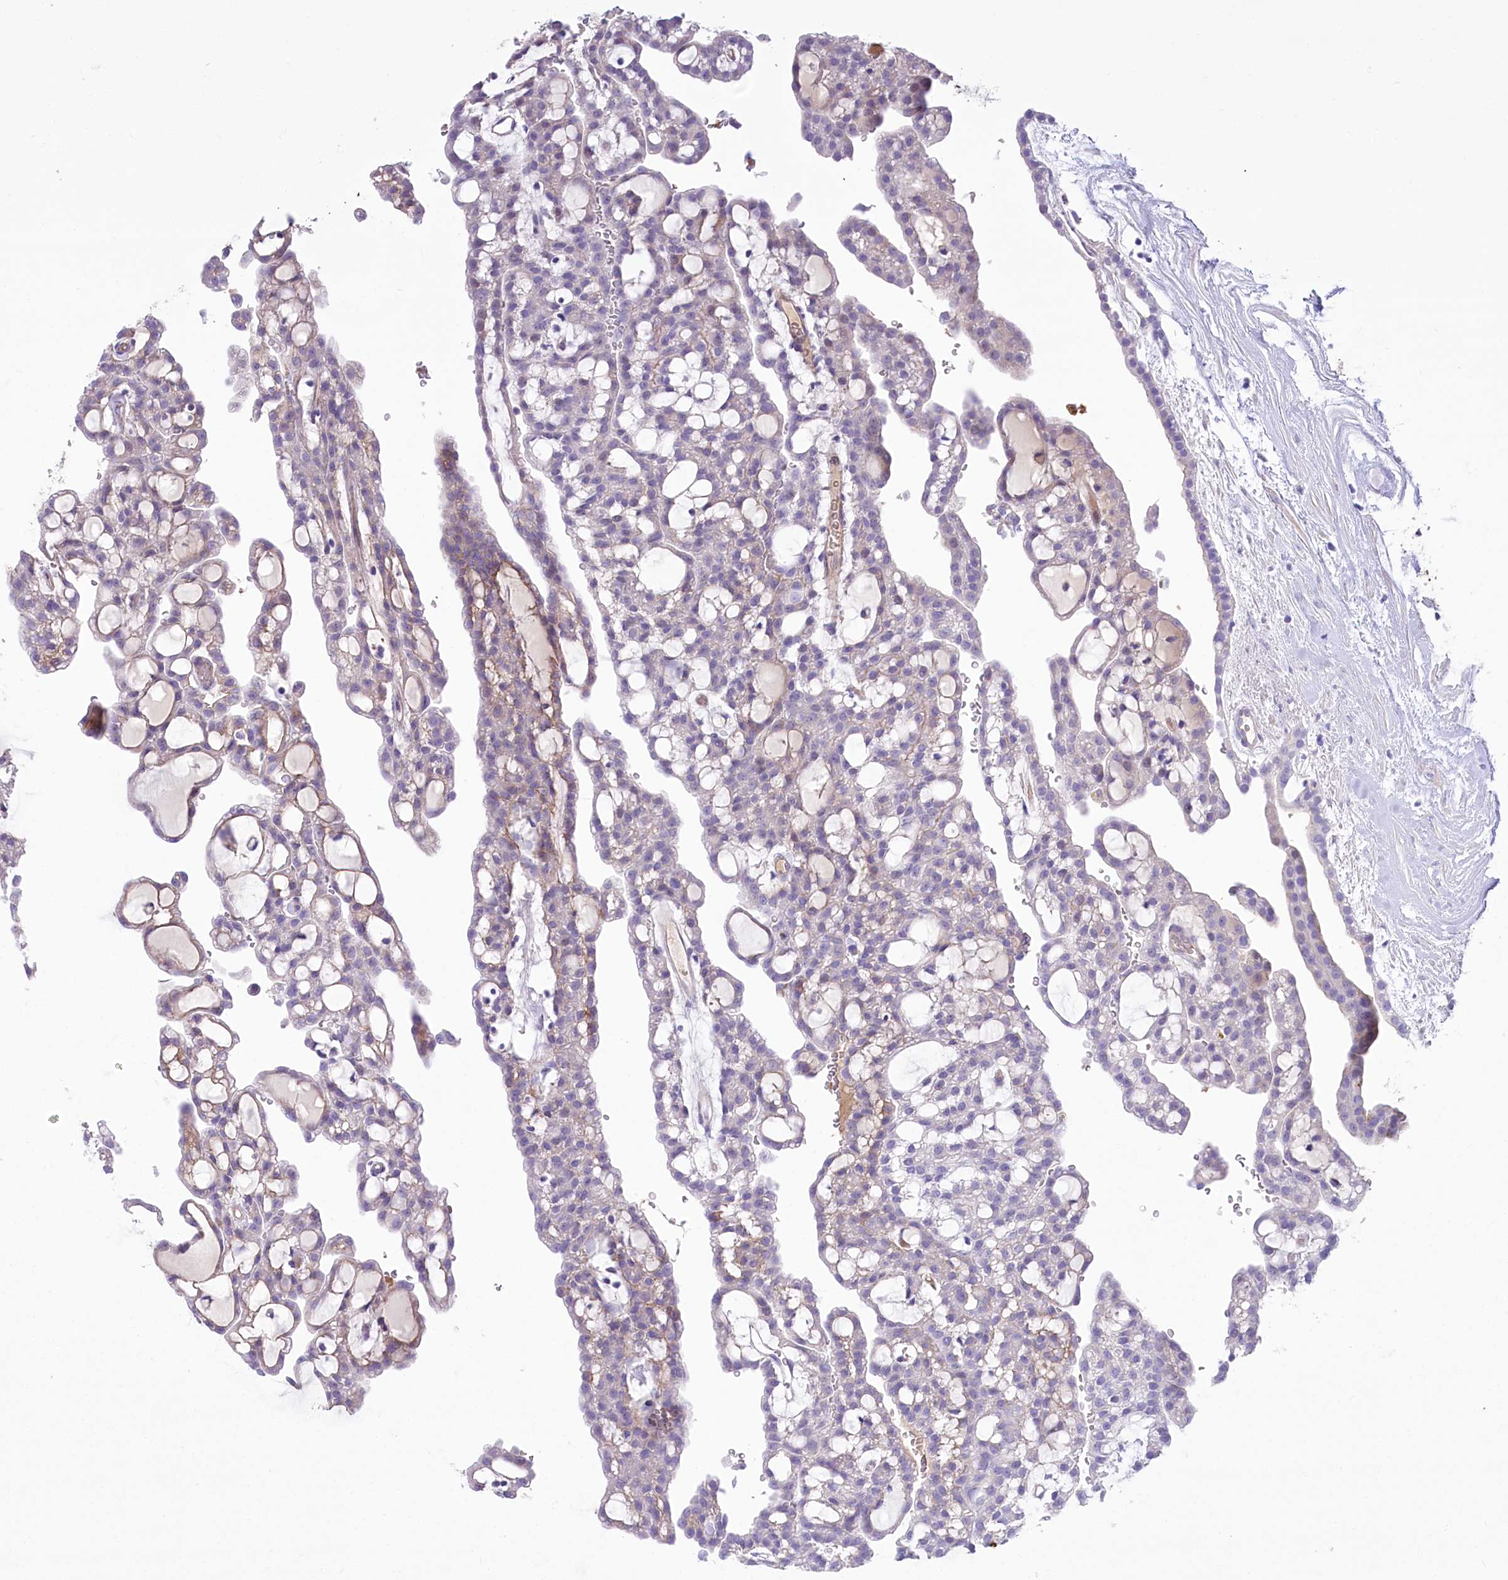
{"staining": {"intensity": "weak", "quantity": "<25%", "location": "cytoplasmic/membranous"}, "tissue": "renal cancer", "cell_type": "Tumor cells", "image_type": "cancer", "snomed": [{"axis": "morphology", "description": "Adenocarcinoma, NOS"}, {"axis": "topography", "description": "Kidney"}], "caption": "Immunohistochemistry of adenocarcinoma (renal) exhibits no positivity in tumor cells.", "gene": "CEP164", "patient": {"sex": "male", "age": 63}}